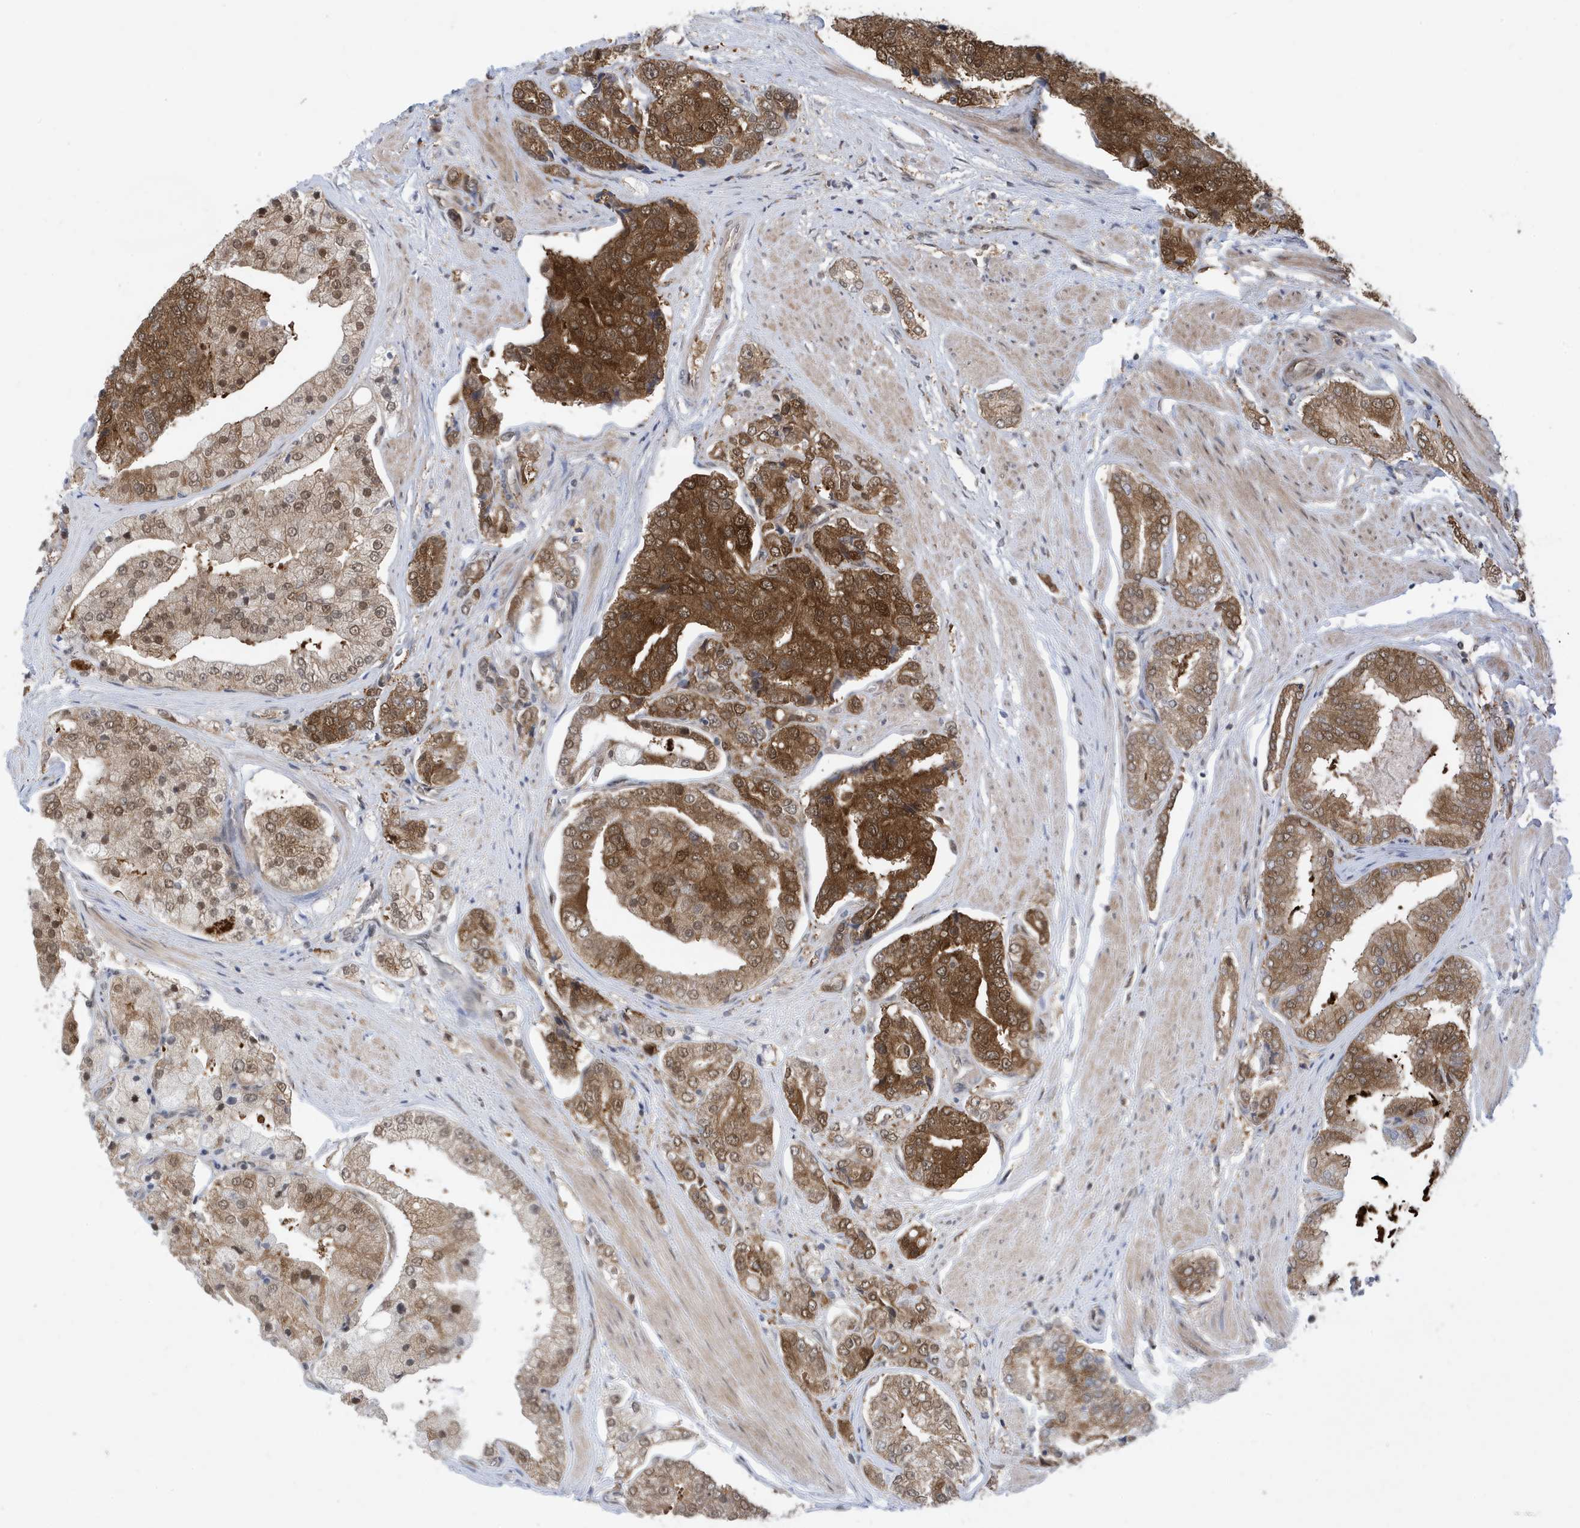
{"staining": {"intensity": "strong", "quantity": ">75%", "location": "cytoplasmic/membranous,nuclear"}, "tissue": "prostate cancer", "cell_type": "Tumor cells", "image_type": "cancer", "snomed": [{"axis": "morphology", "description": "Adenocarcinoma, High grade"}, {"axis": "topography", "description": "Prostate"}], "caption": "An immunohistochemistry histopathology image of tumor tissue is shown. Protein staining in brown shows strong cytoplasmic/membranous and nuclear positivity in prostate cancer (high-grade adenocarcinoma) within tumor cells.", "gene": "UBQLN1", "patient": {"sex": "male", "age": 50}}